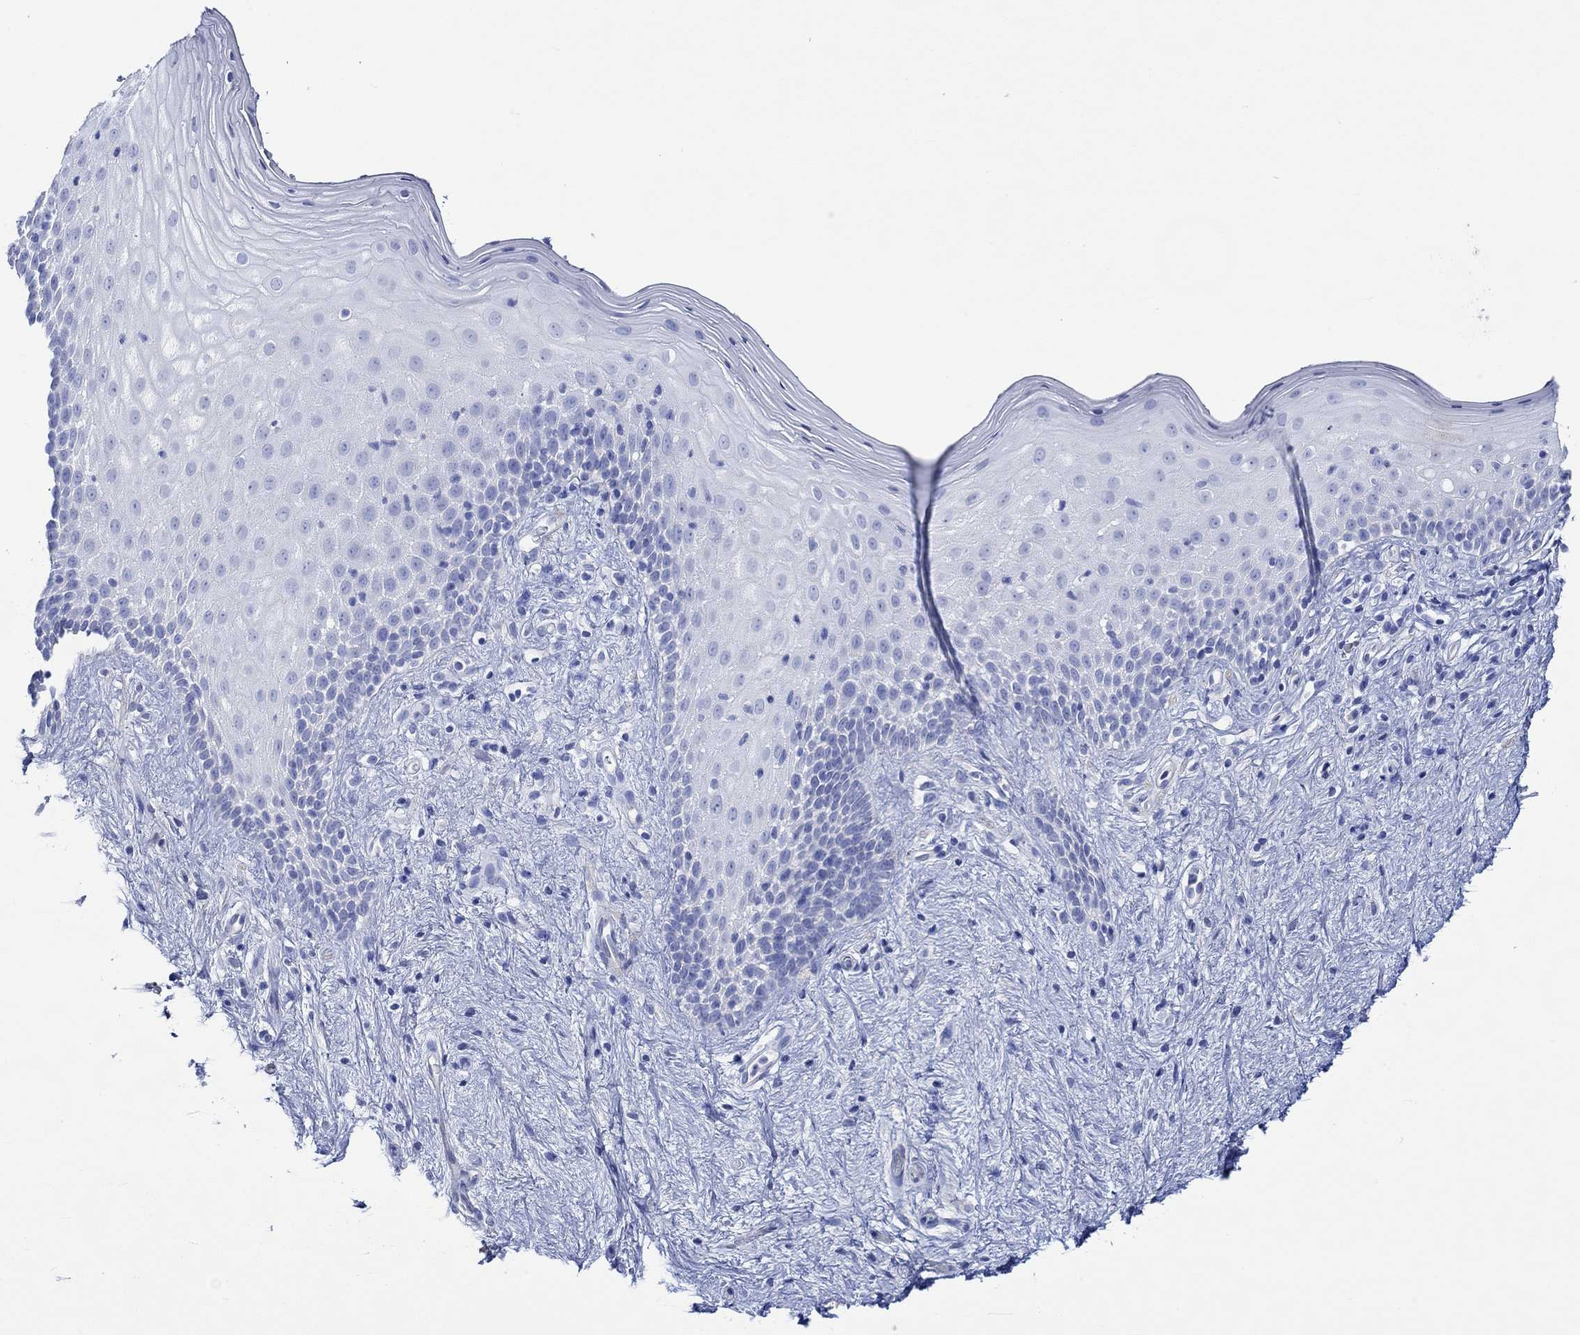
{"staining": {"intensity": "negative", "quantity": "none", "location": "none"}, "tissue": "vagina", "cell_type": "Squamous epithelial cells", "image_type": "normal", "snomed": [{"axis": "morphology", "description": "Normal tissue, NOS"}, {"axis": "topography", "description": "Vagina"}], "caption": "This is a image of immunohistochemistry staining of unremarkable vagina, which shows no staining in squamous epithelial cells. Nuclei are stained in blue.", "gene": "CPLX1", "patient": {"sex": "female", "age": 47}}